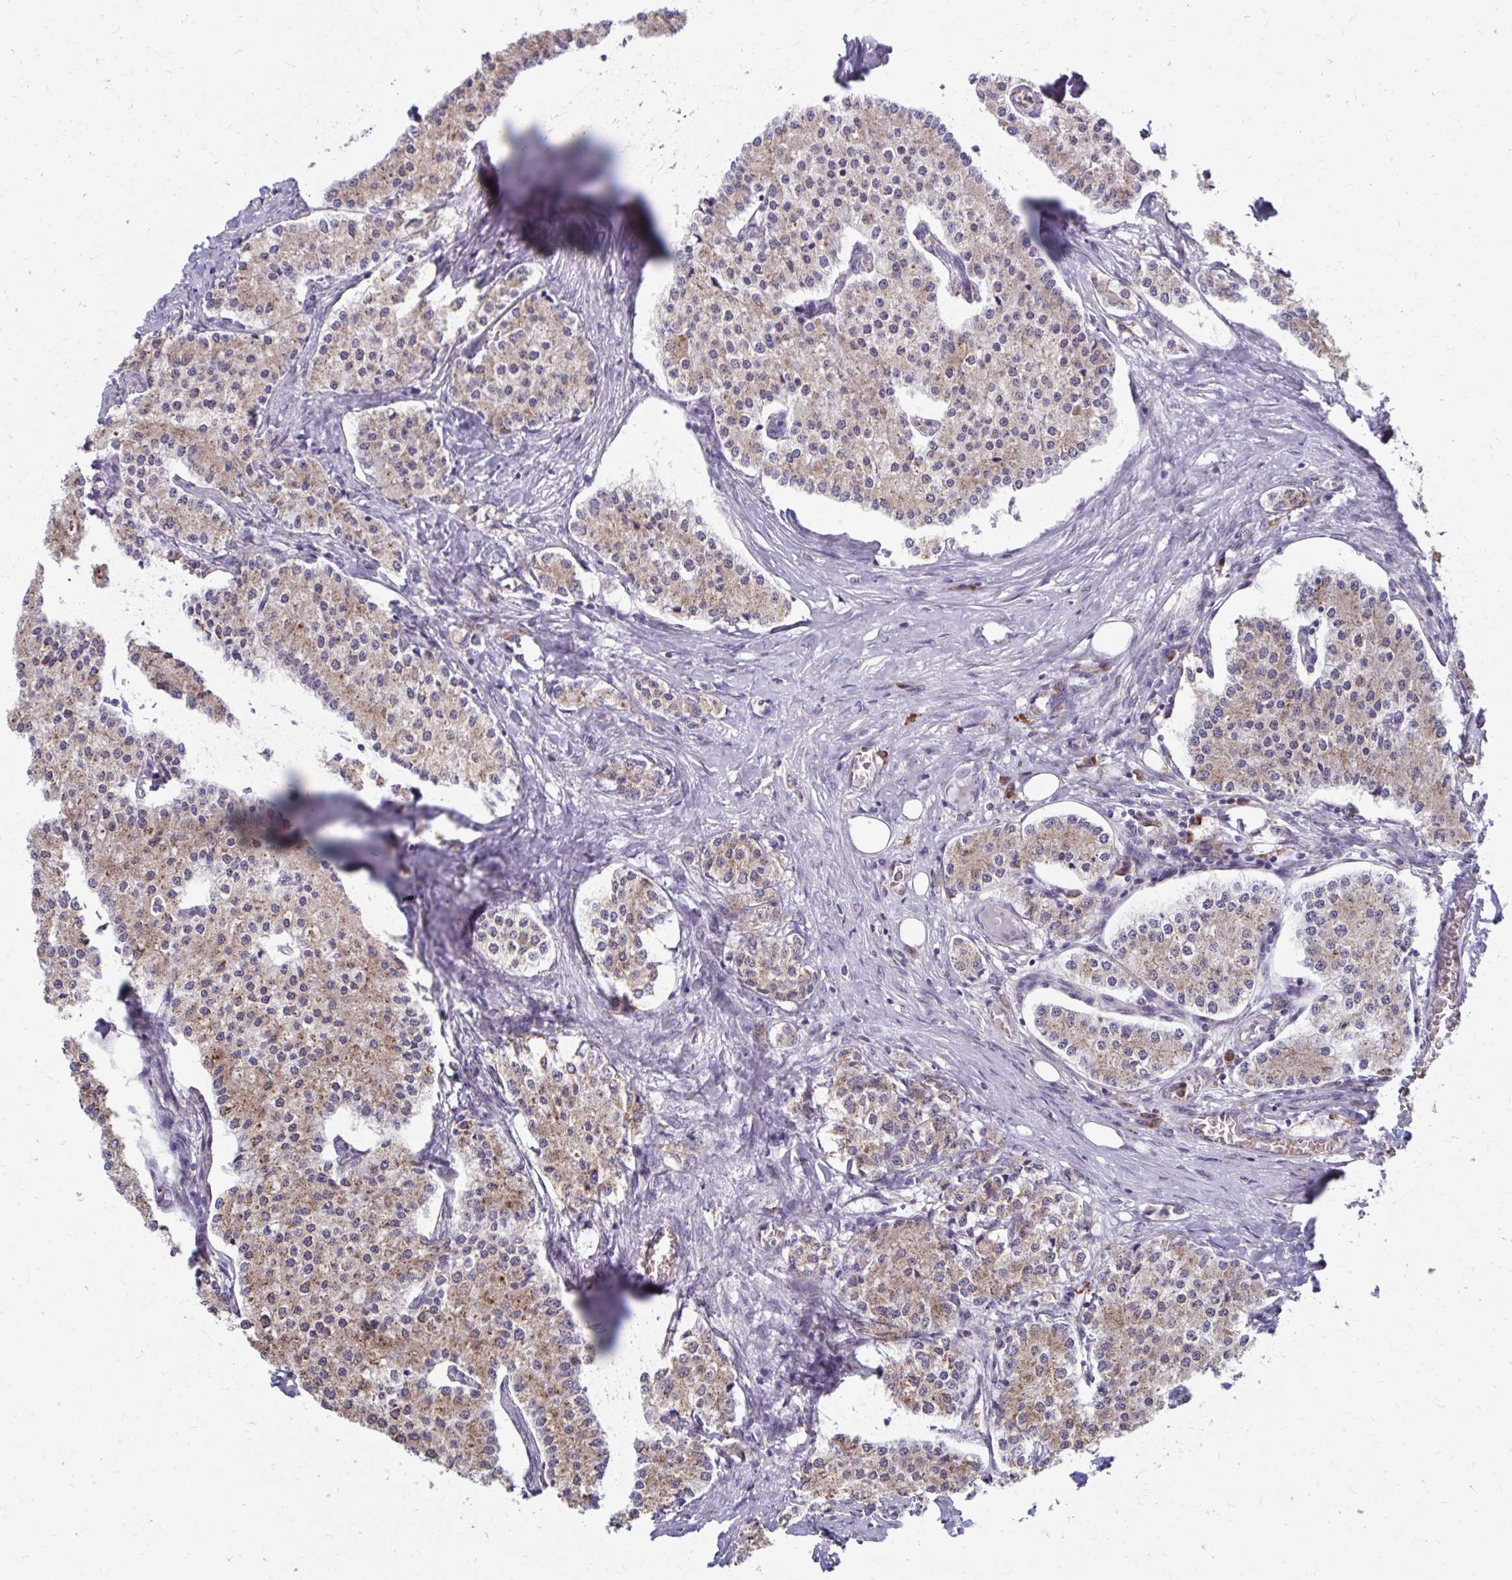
{"staining": {"intensity": "weak", "quantity": ">75%", "location": "cytoplasmic/membranous"}, "tissue": "carcinoid", "cell_type": "Tumor cells", "image_type": "cancer", "snomed": [{"axis": "morphology", "description": "Carcinoid, malignant, NOS"}, {"axis": "topography", "description": "Colon"}], "caption": "An immunohistochemistry image of tumor tissue is shown. Protein staining in brown labels weak cytoplasmic/membranous positivity in carcinoid within tumor cells. Nuclei are stained in blue.", "gene": "FKBP2", "patient": {"sex": "female", "age": 52}}